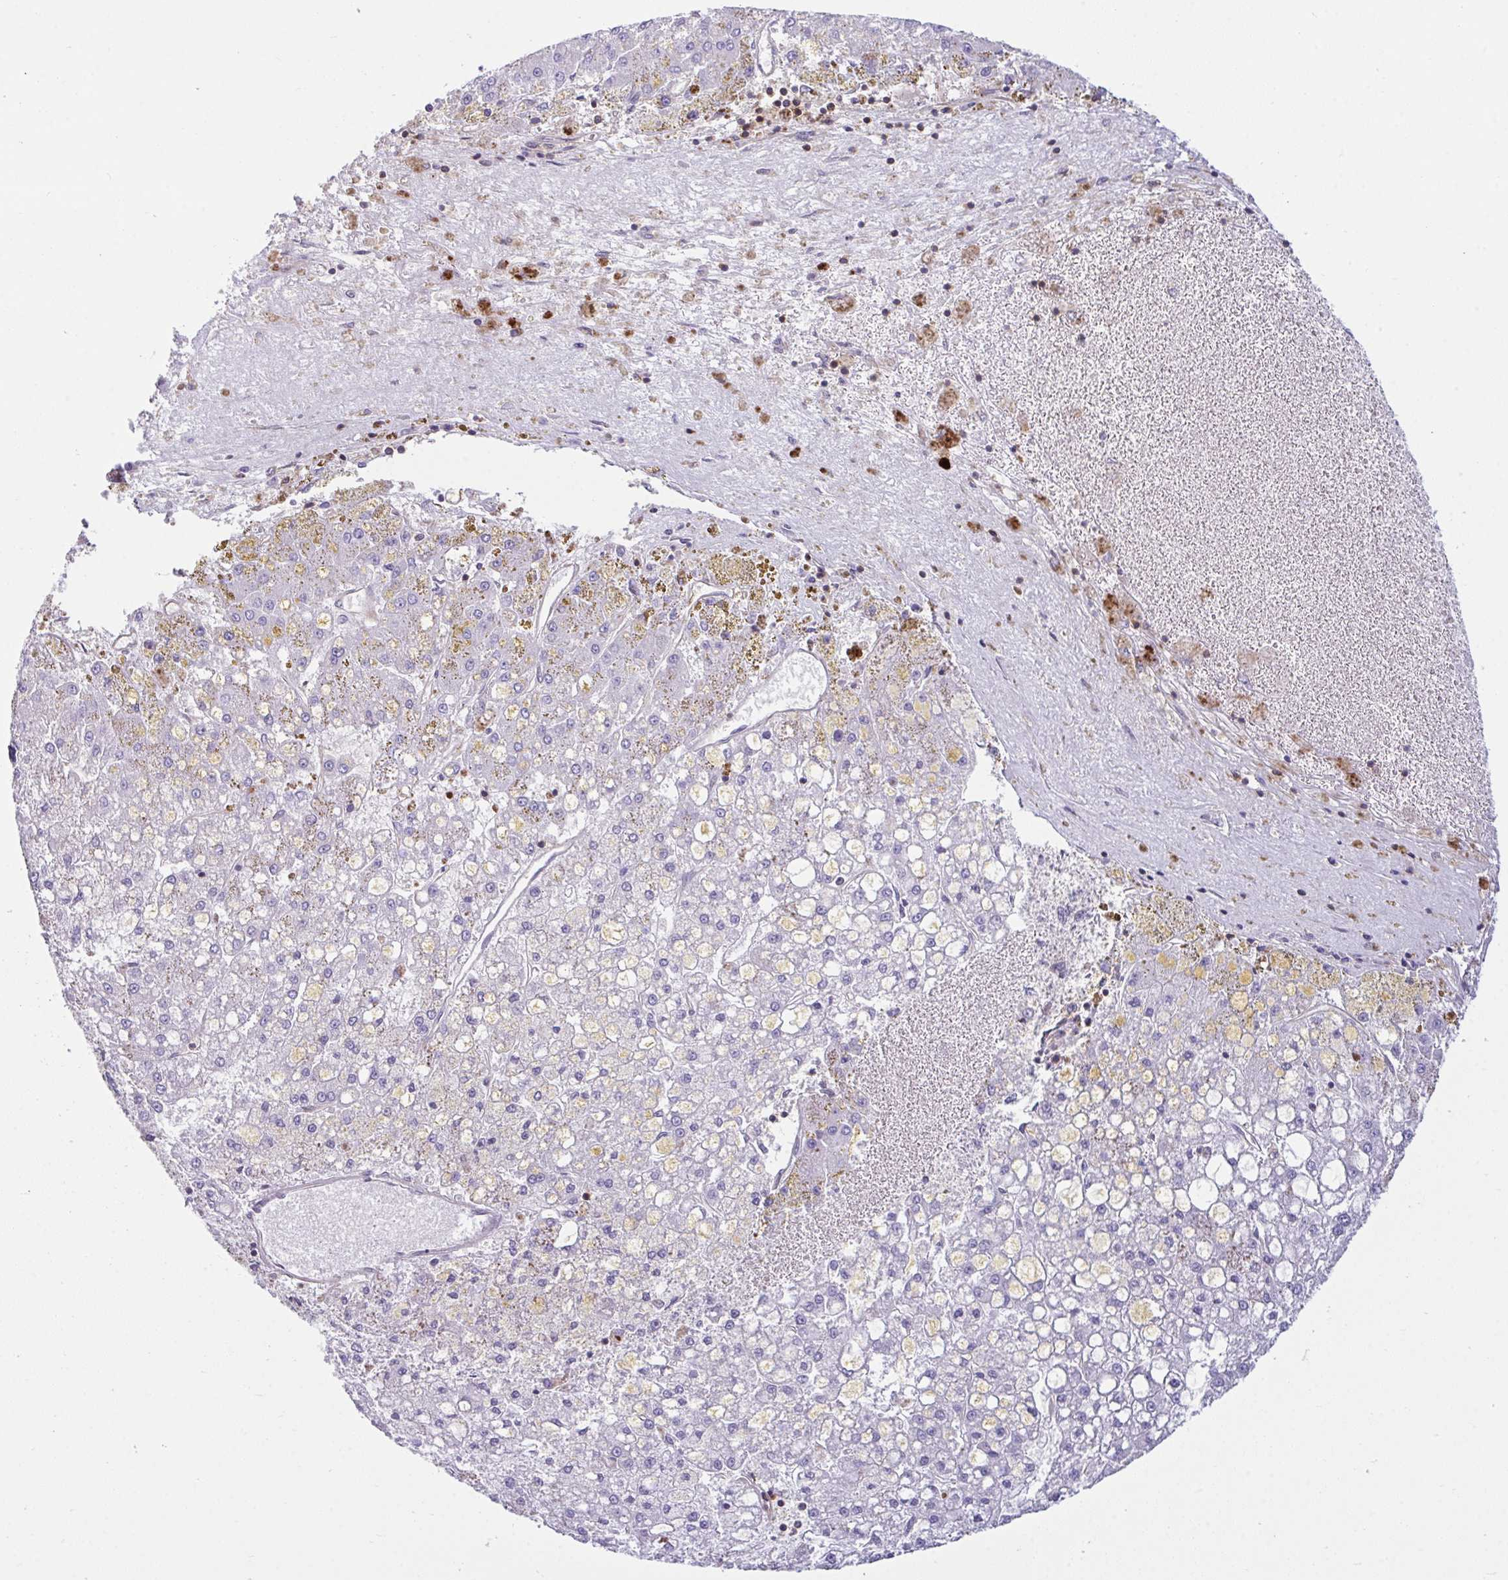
{"staining": {"intensity": "negative", "quantity": "none", "location": "none"}, "tissue": "liver cancer", "cell_type": "Tumor cells", "image_type": "cancer", "snomed": [{"axis": "morphology", "description": "Carcinoma, Hepatocellular, NOS"}, {"axis": "topography", "description": "Liver"}], "caption": "Hepatocellular carcinoma (liver) stained for a protein using immunohistochemistry reveals no positivity tumor cells.", "gene": "TSC22D3", "patient": {"sex": "male", "age": 67}}